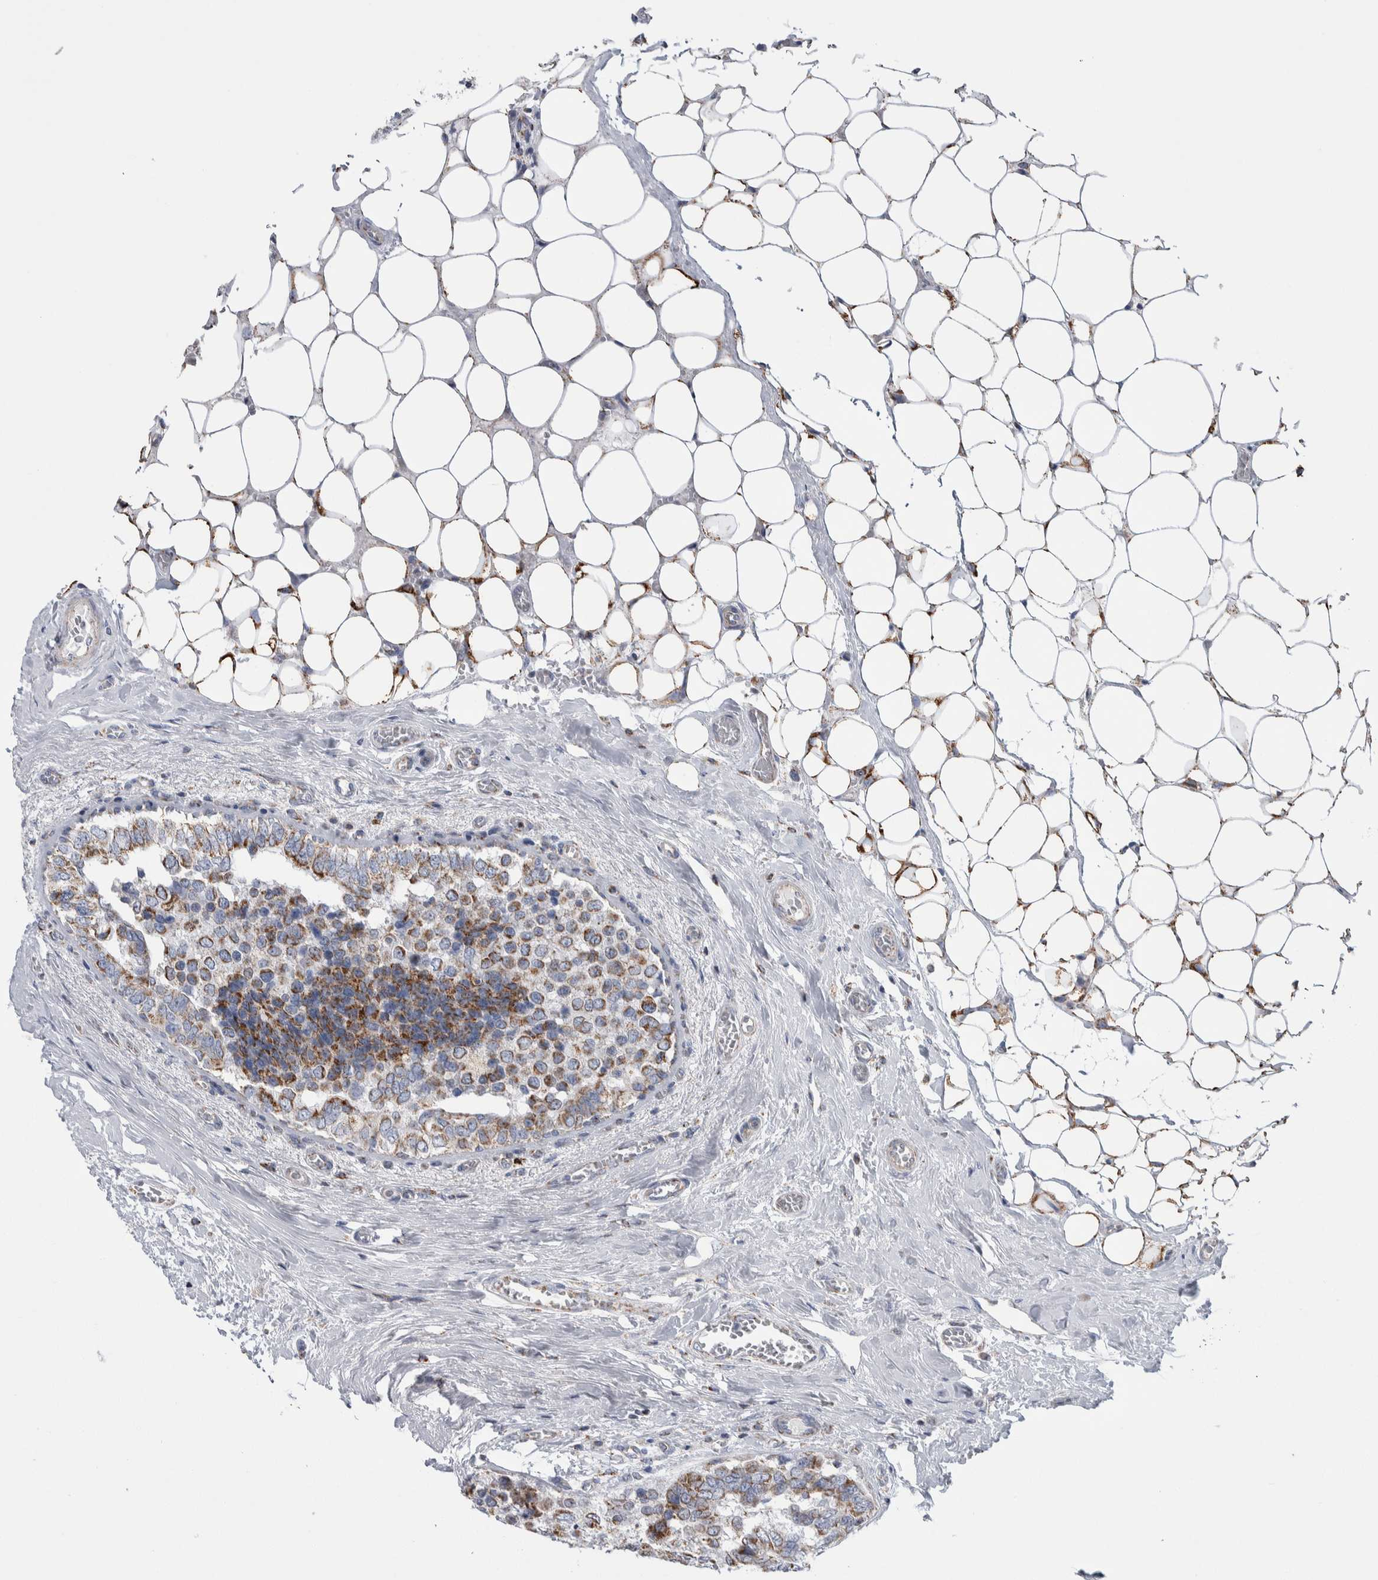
{"staining": {"intensity": "moderate", "quantity": ">75%", "location": "cytoplasmic/membranous"}, "tissue": "breast cancer", "cell_type": "Tumor cells", "image_type": "cancer", "snomed": [{"axis": "morphology", "description": "Normal tissue, NOS"}, {"axis": "morphology", "description": "Duct carcinoma"}, {"axis": "topography", "description": "Breast"}], "caption": "Human breast cancer (infiltrating ductal carcinoma) stained for a protein (brown) reveals moderate cytoplasmic/membranous positive positivity in approximately >75% of tumor cells.", "gene": "ETFA", "patient": {"sex": "female", "age": 43}}